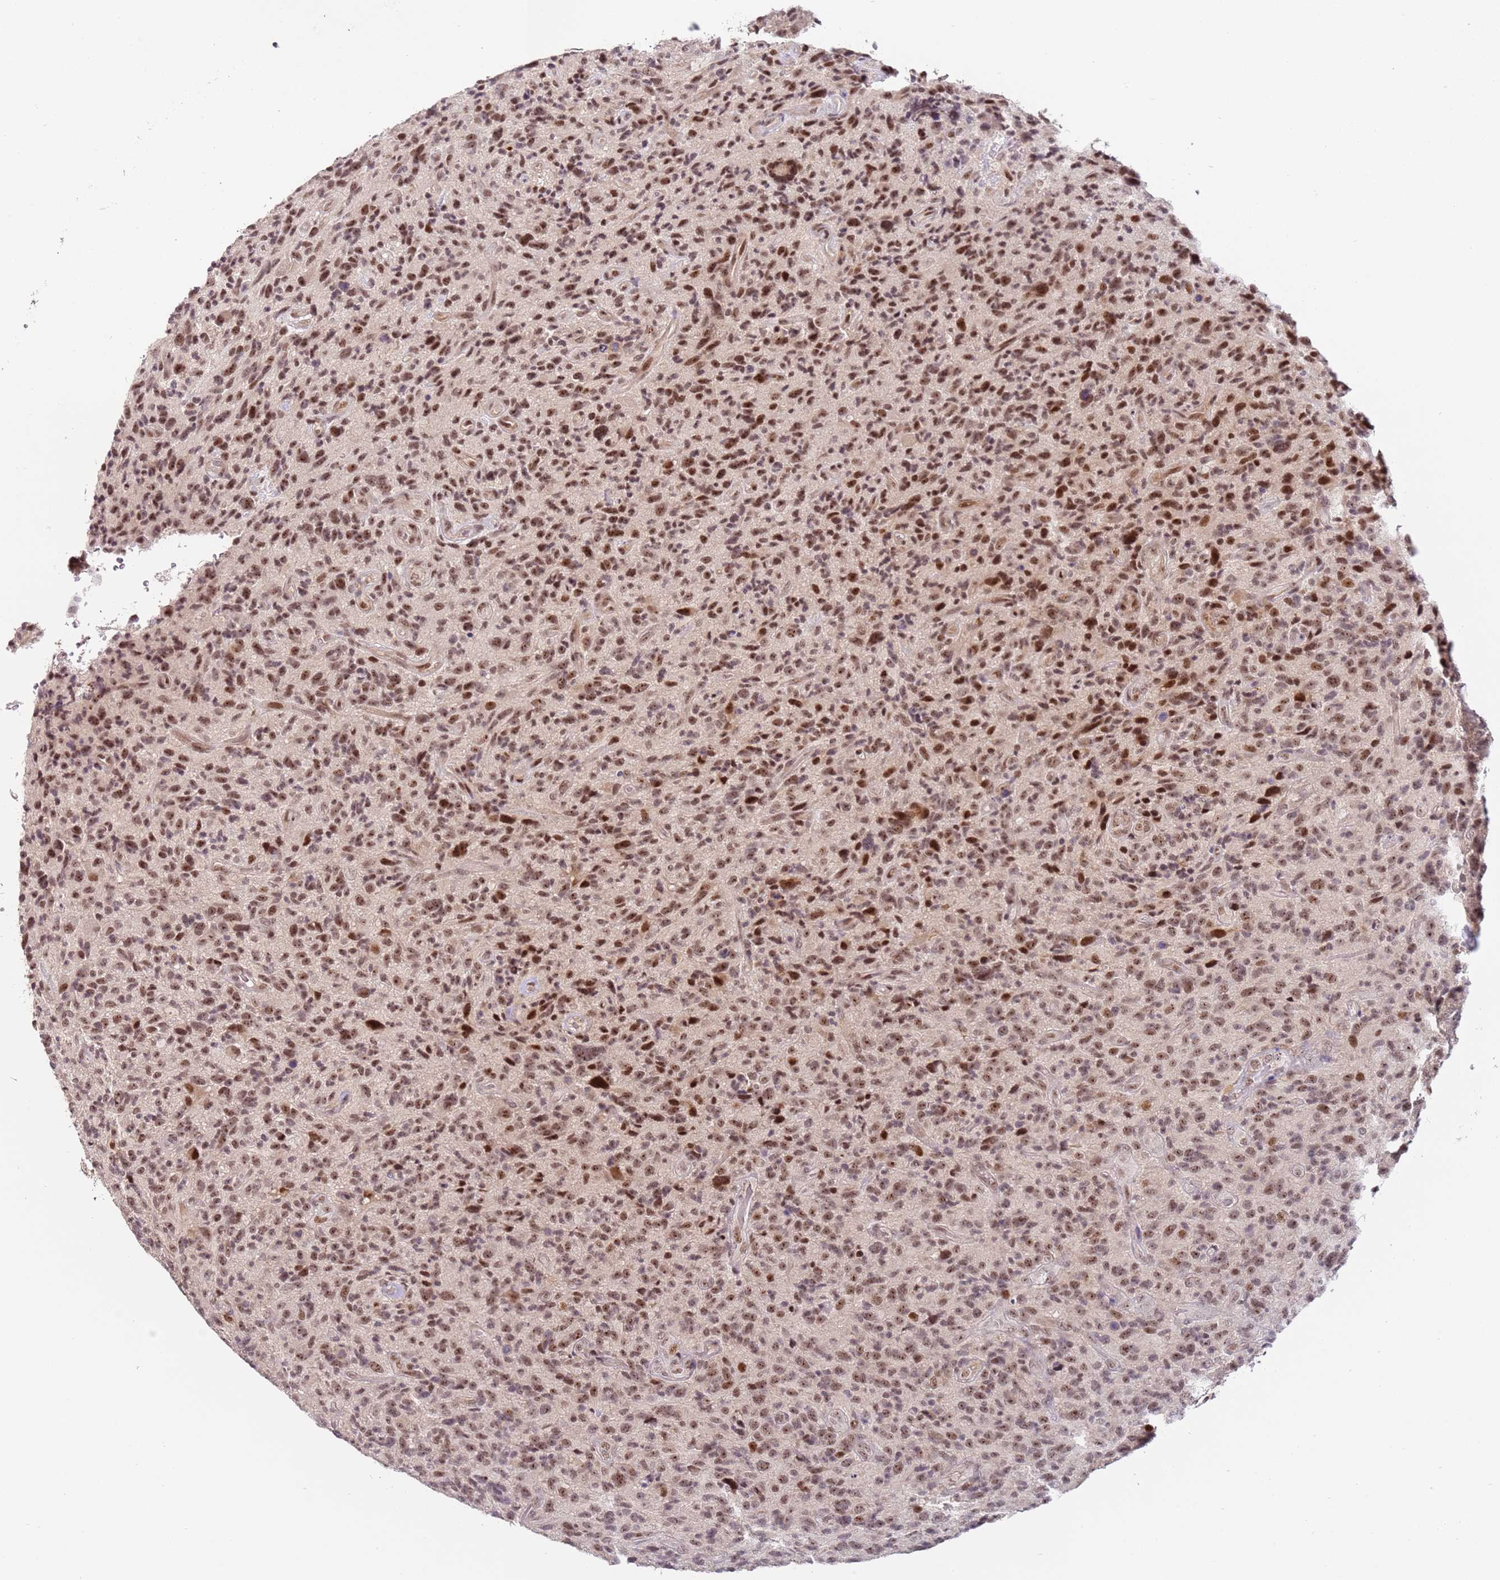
{"staining": {"intensity": "moderate", "quantity": ">75%", "location": "nuclear"}, "tissue": "glioma", "cell_type": "Tumor cells", "image_type": "cancer", "snomed": [{"axis": "morphology", "description": "Glioma, malignant, High grade"}, {"axis": "topography", "description": "Brain"}], "caption": "Glioma stained for a protein (brown) exhibits moderate nuclear positive positivity in about >75% of tumor cells.", "gene": "LGALSL", "patient": {"sex": "male", "age": 47}}